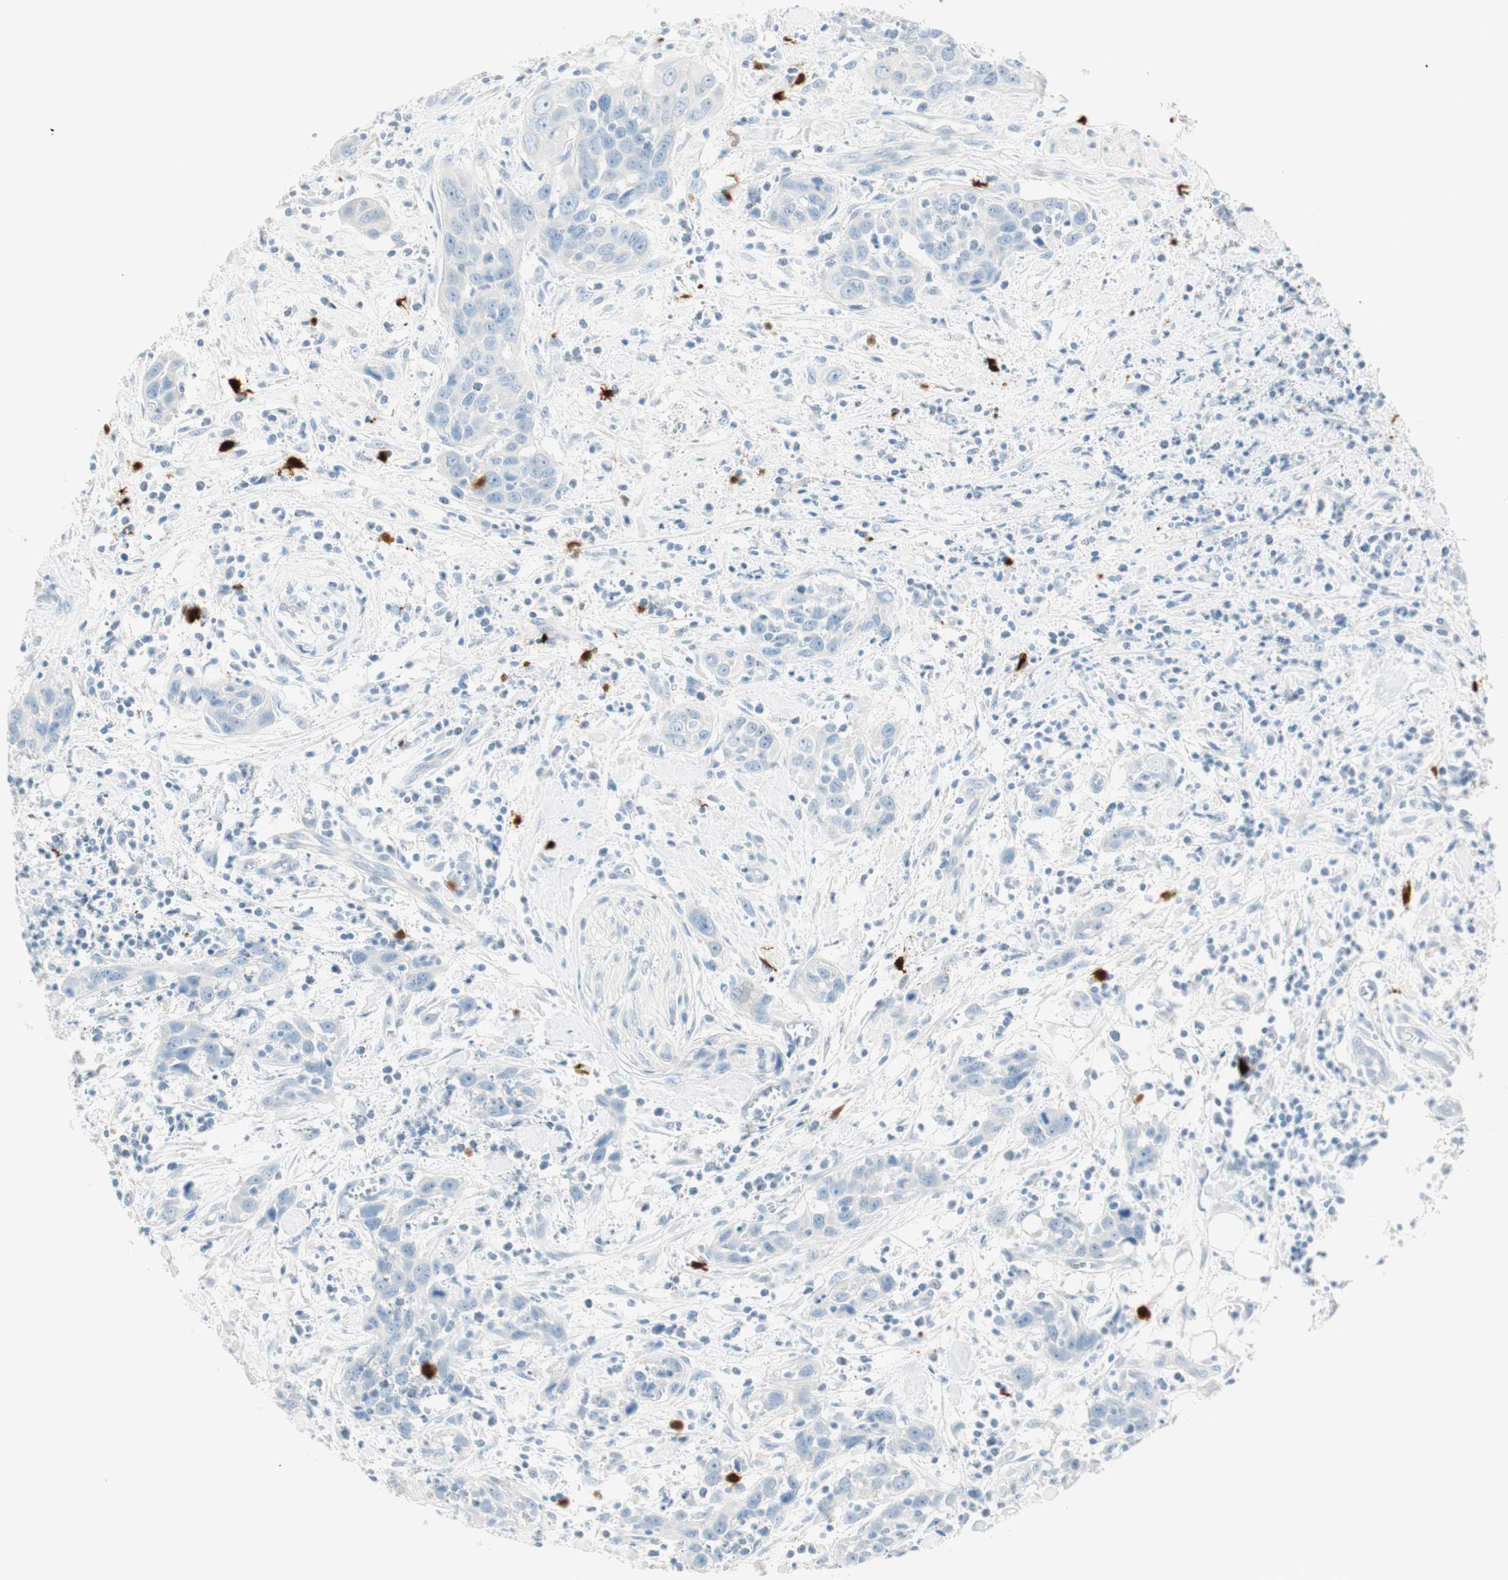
{"staining": {"intensity": "negative", "quantity": "none", "location": "none"}, "tissue": "head and neck cancer", "cell_type": "Tumor cells", "image_type": "cancer", "snomed": [{"axis": "morphology", "description": "Squamous cell carcinoma, NOS"}, {"axis": "topography", "description": "Oral tissue"}, {"axis": "topography", "description": "Head-Neck"}], "caption": "The immunohistochemistry (IHC) micrograph has no significant staining in tumor cells of head and neck cancer tissue.", "gene": "HPGD", "patient": {"sex": "female", "age": 50}}